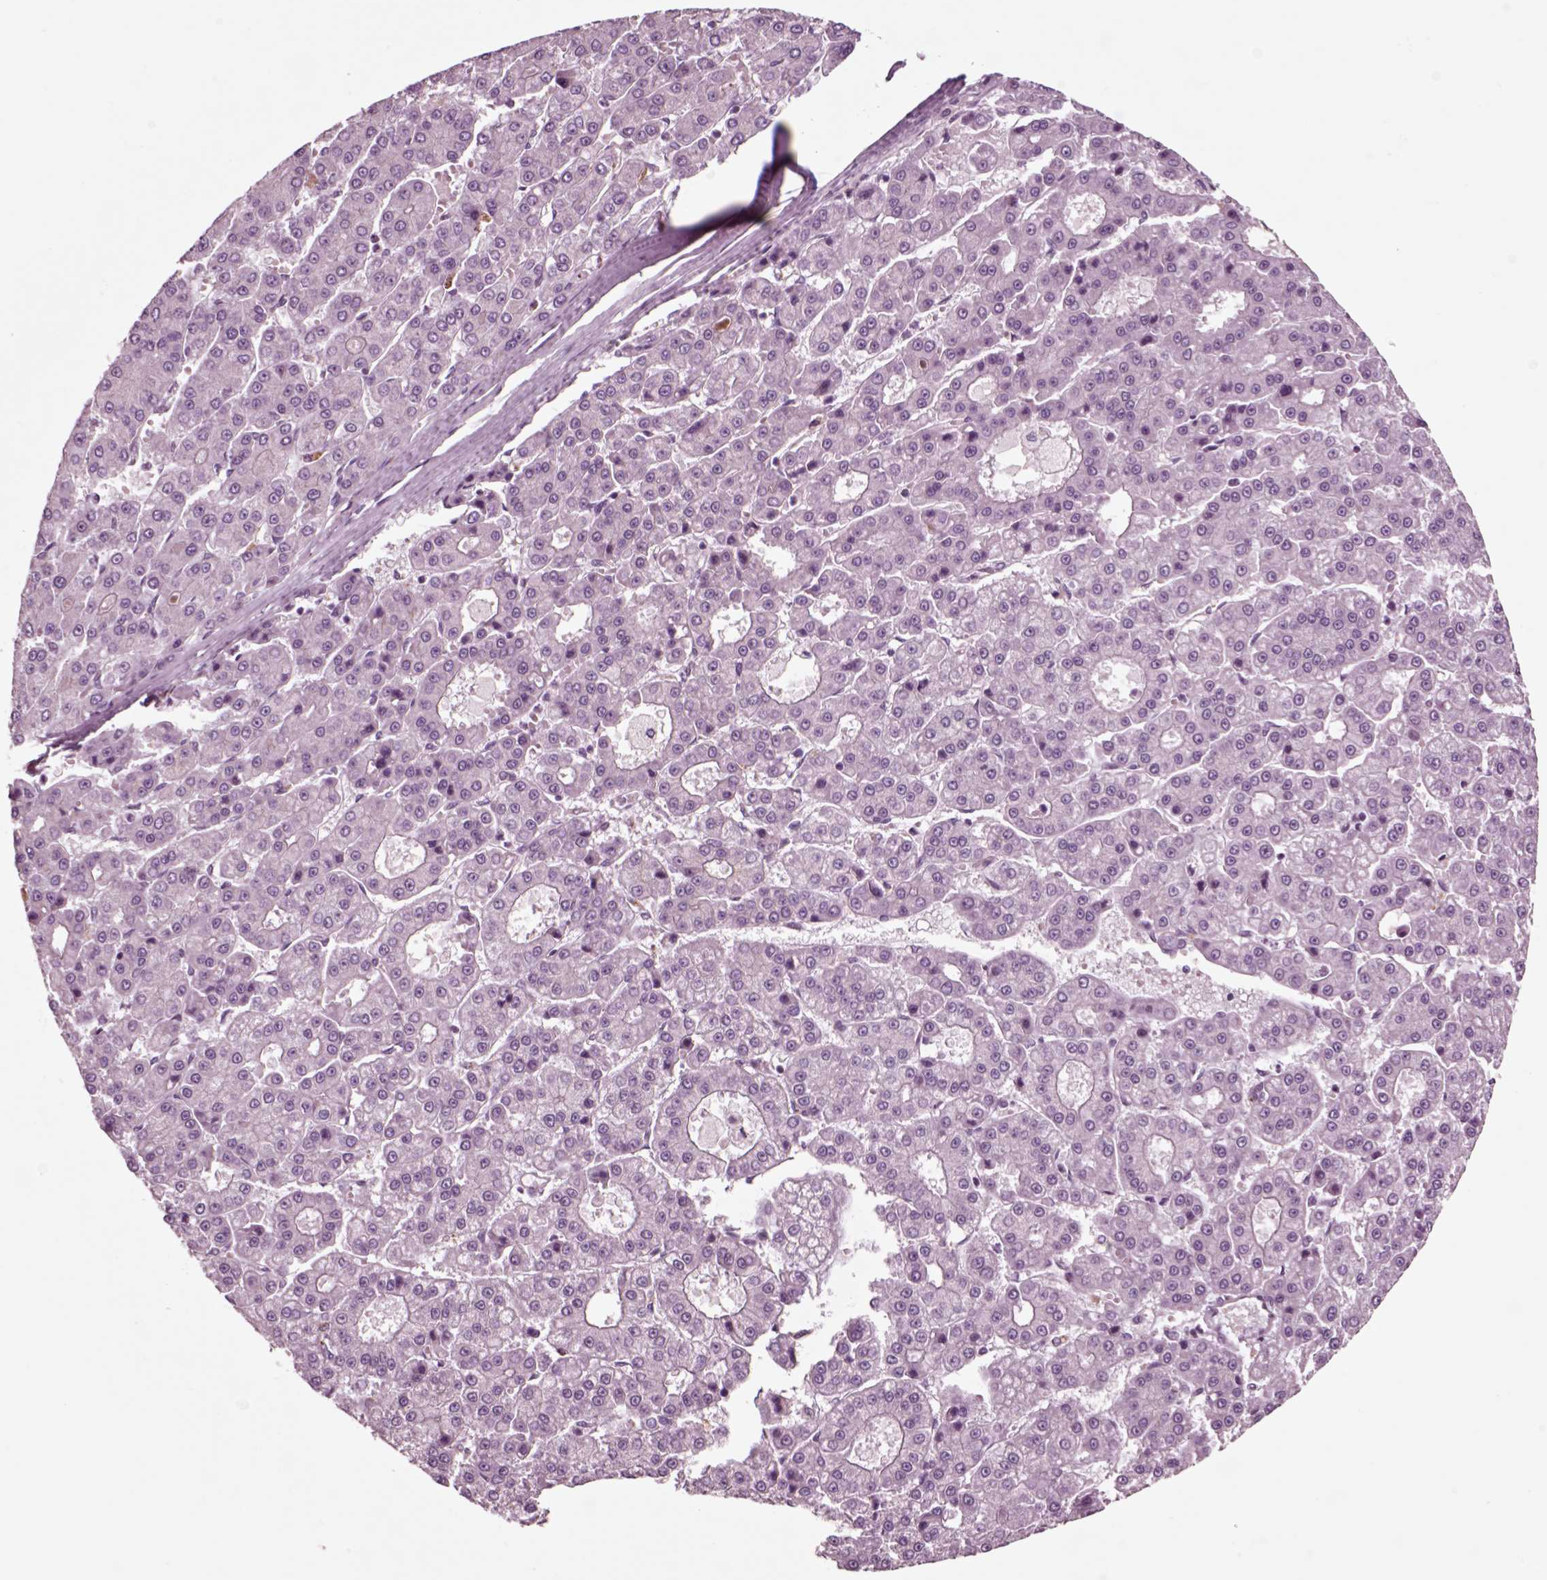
{"staining": {"intensity": "negative", "quantity": "none", "location": "none"}, "tissue": "liver cancer", "cell_type": "Tumor cells", "image_type": "cancer", "snomed": [{"axis": "morphology", "description": "Carcinoma, Hepatocellular, NOS"}, {"axis": "topography", "description": "Liver"}], "caption": "Tumor cells are negative for brown protein staining in hepatocellular carcinoma (liver). The staining is performed using DAB (3,3'-diaminobenzidine) brown chromogen with nuclei counter-stained in using hematoxylin.", "gene": "CHGB", "patient": {"sex": "male", "age": 70}}